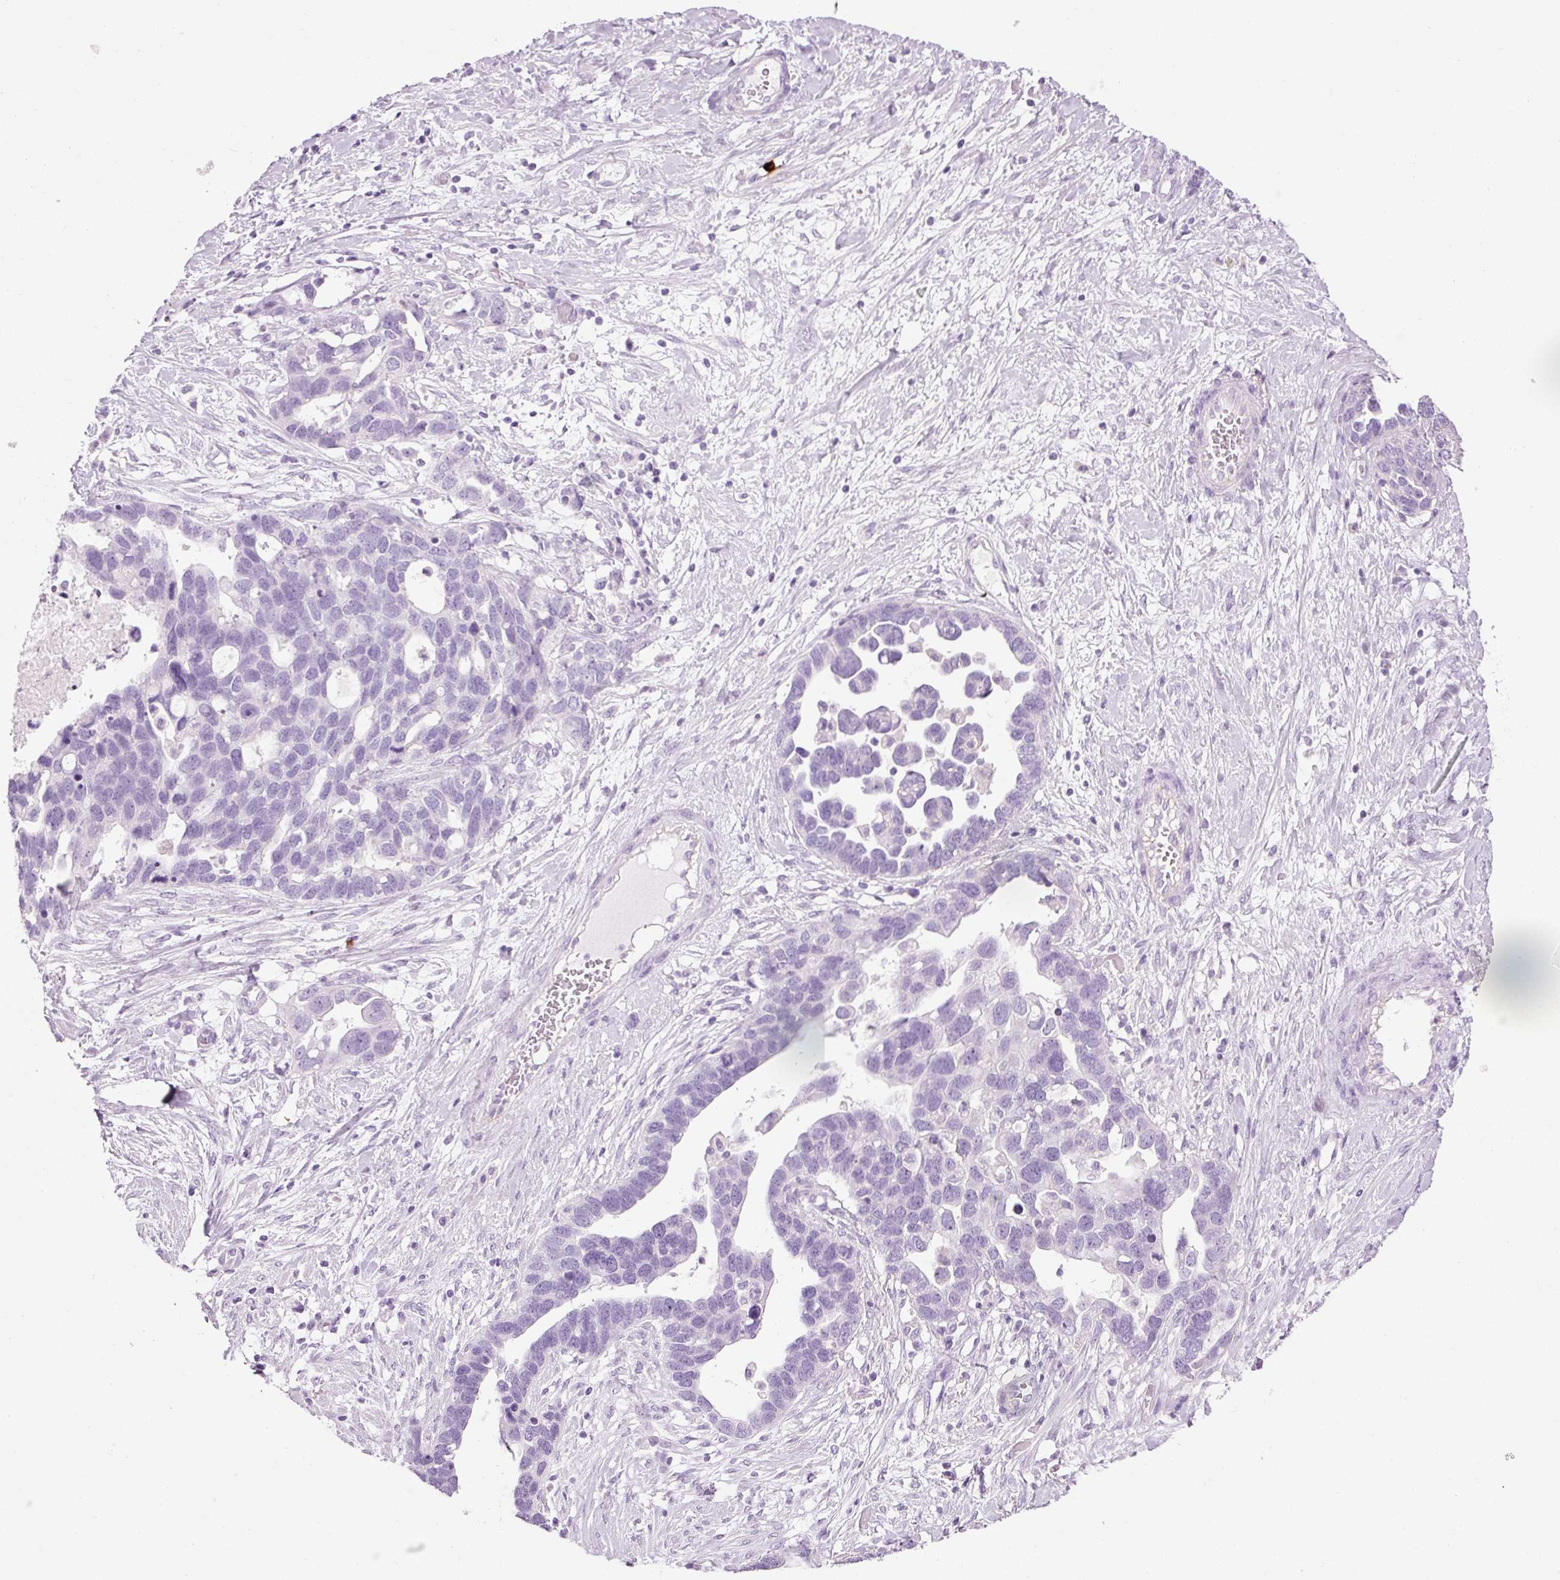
{"staining": {"intensity": "negative", "quantity": "none", "location": "none"}, "tissue": "ovarian cancer", "cell_type": "Tumor cells", "image_type": "cancer", "snomed": [{"axis": "morphology", "description": "Cystadenocarcinoma, serous, NOS"}, {"axis": "topography", "description": "Ovary"}], "caption": "Immunohistochemistry of serous cystadenocarcinoma (ovarian) exhibits no staining in tumor cells. The staining is performed using DAB (3,3'-diaminobenzidine) brown chromogen with nuclei counter-stained in using hematoxylin.", "gene": "CMA1", "patient": {"sex": "female", "age": 54}}